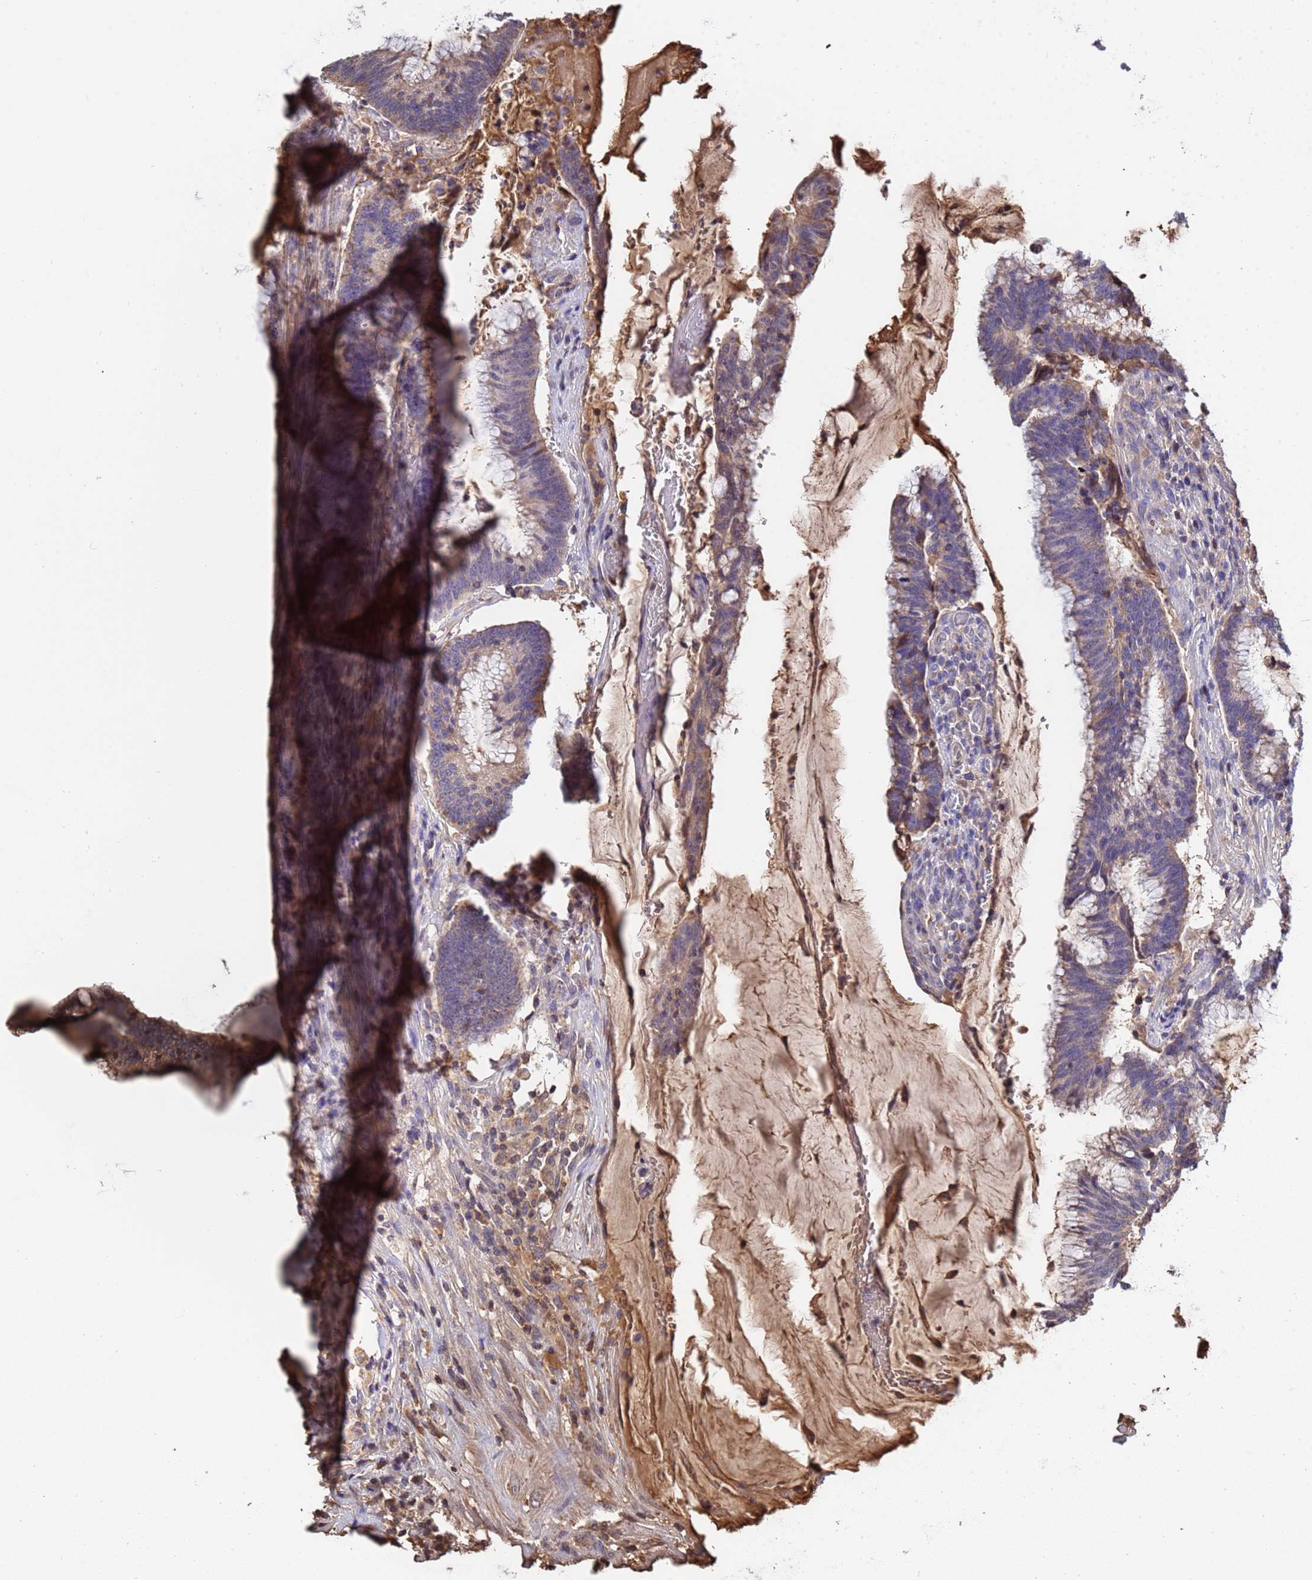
{"staining": {"intensity": "weak", "quantity": "25%-75%", "location": "cytoplasmic/membranous"}, "tissue": "colorectal cancer", "cell_type": "Tumor cells", "image_type": "cancer", "snomed": [{"axis": "morphology", "description": "Adenocarcinoma, NOS"}, {"axis": "topography", "description": "Rectum"}], "caption": "Colorectal cancer stained with a brown dye reveals weak cytoplasmic/membranous positive positivity in about 25%-75% of tumor cells.", "gene": "GLUD1", "patient": {"sex": "female", "age": 77}}